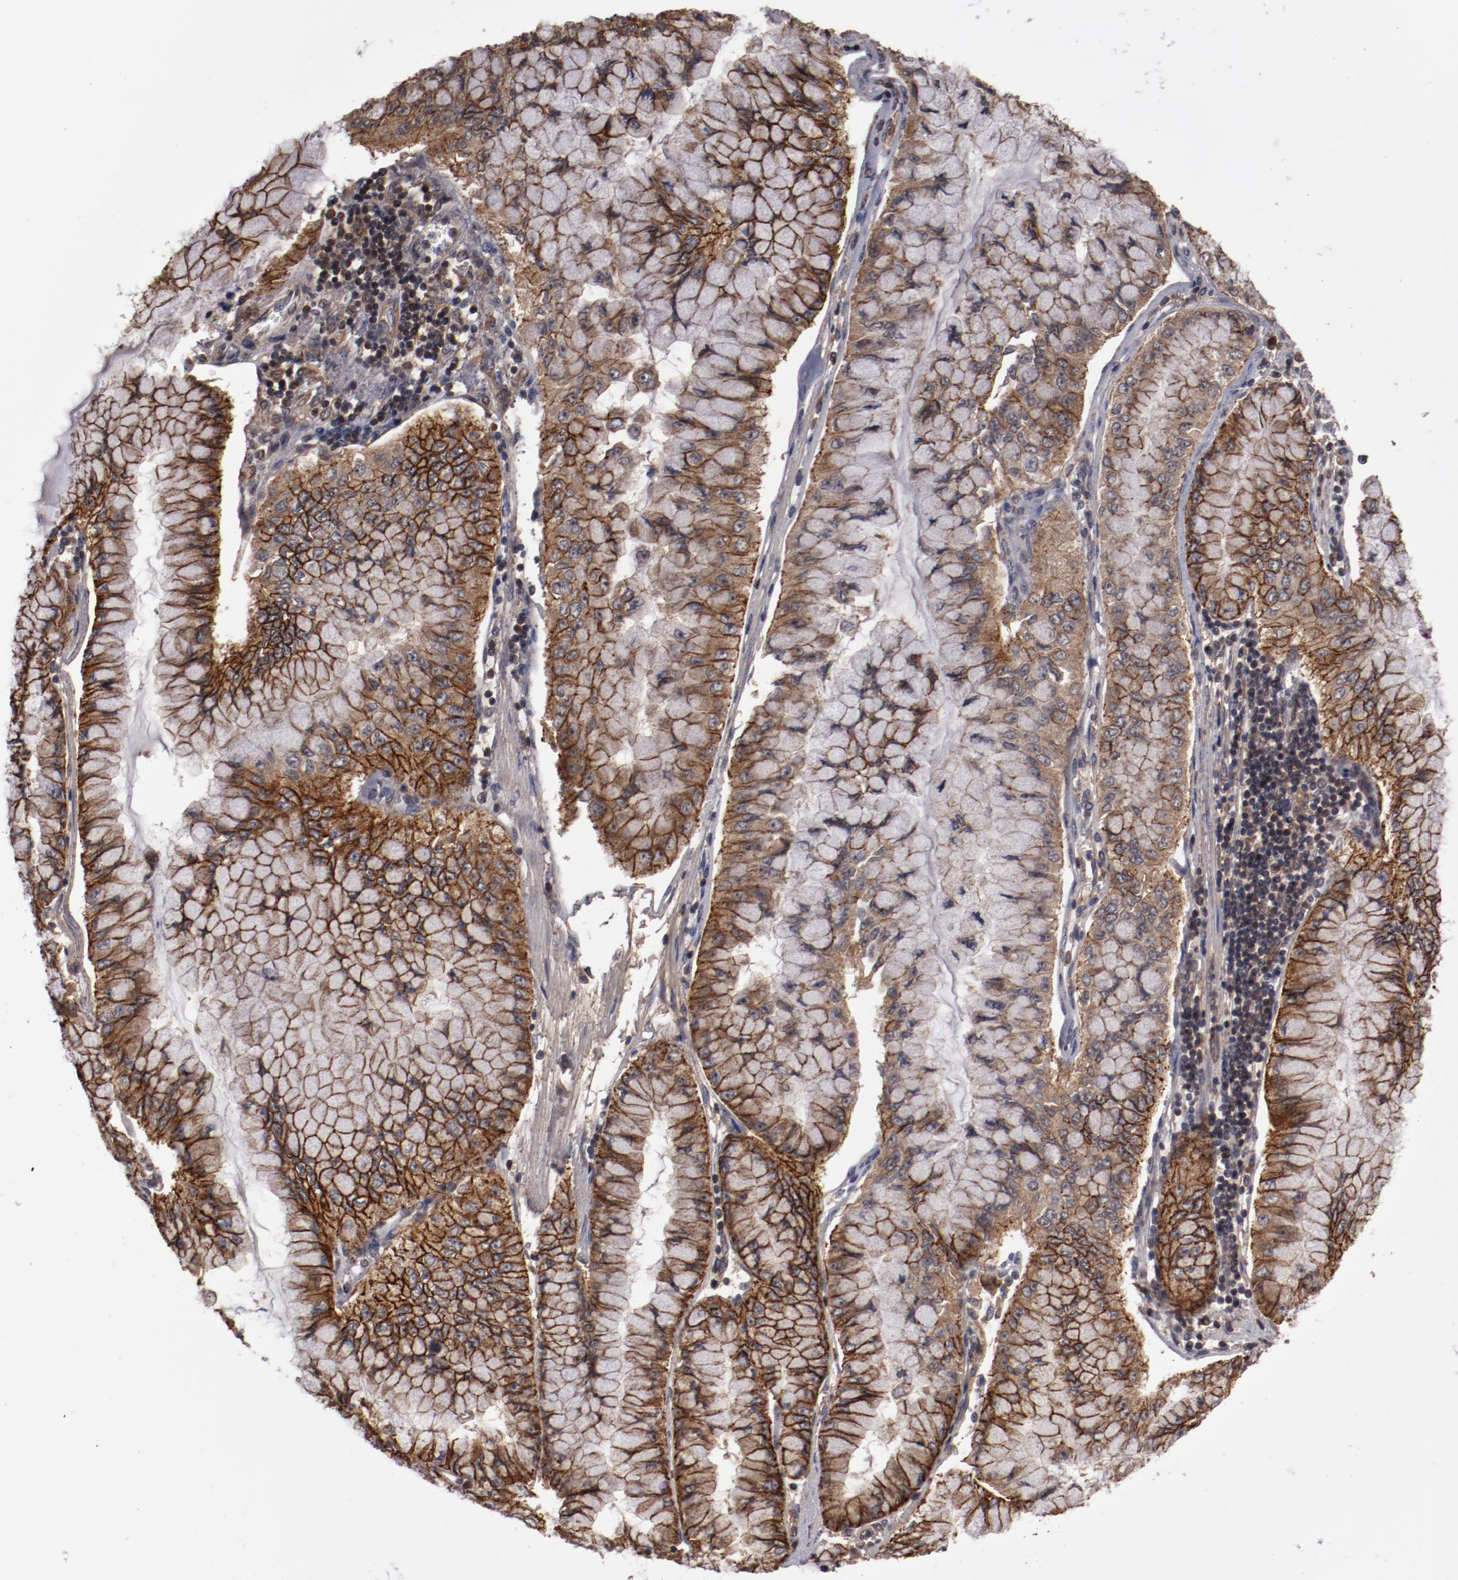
{"staining": {"intensity": "moderate", "quantity": ">75%", "location": "cytoplasmic/membranous"}, "tissue": "liver cancer", "cell_type": "Tumor cells", "image_type": "cancer", "snomed": [{"axis": "morphology", "description": "Cholangiocarcinoma"}, {"axis": "topography", "description": "Liver"}], "caption": "Human cholangiocarcinoma (liver) stained for a protein (brown) displays moderate cytoplasmic/membranous positive positivity in approximately >75% of tumor cells.", "gene": "RPS6KA6", "patient": {"sex": "female", "age": 79}}